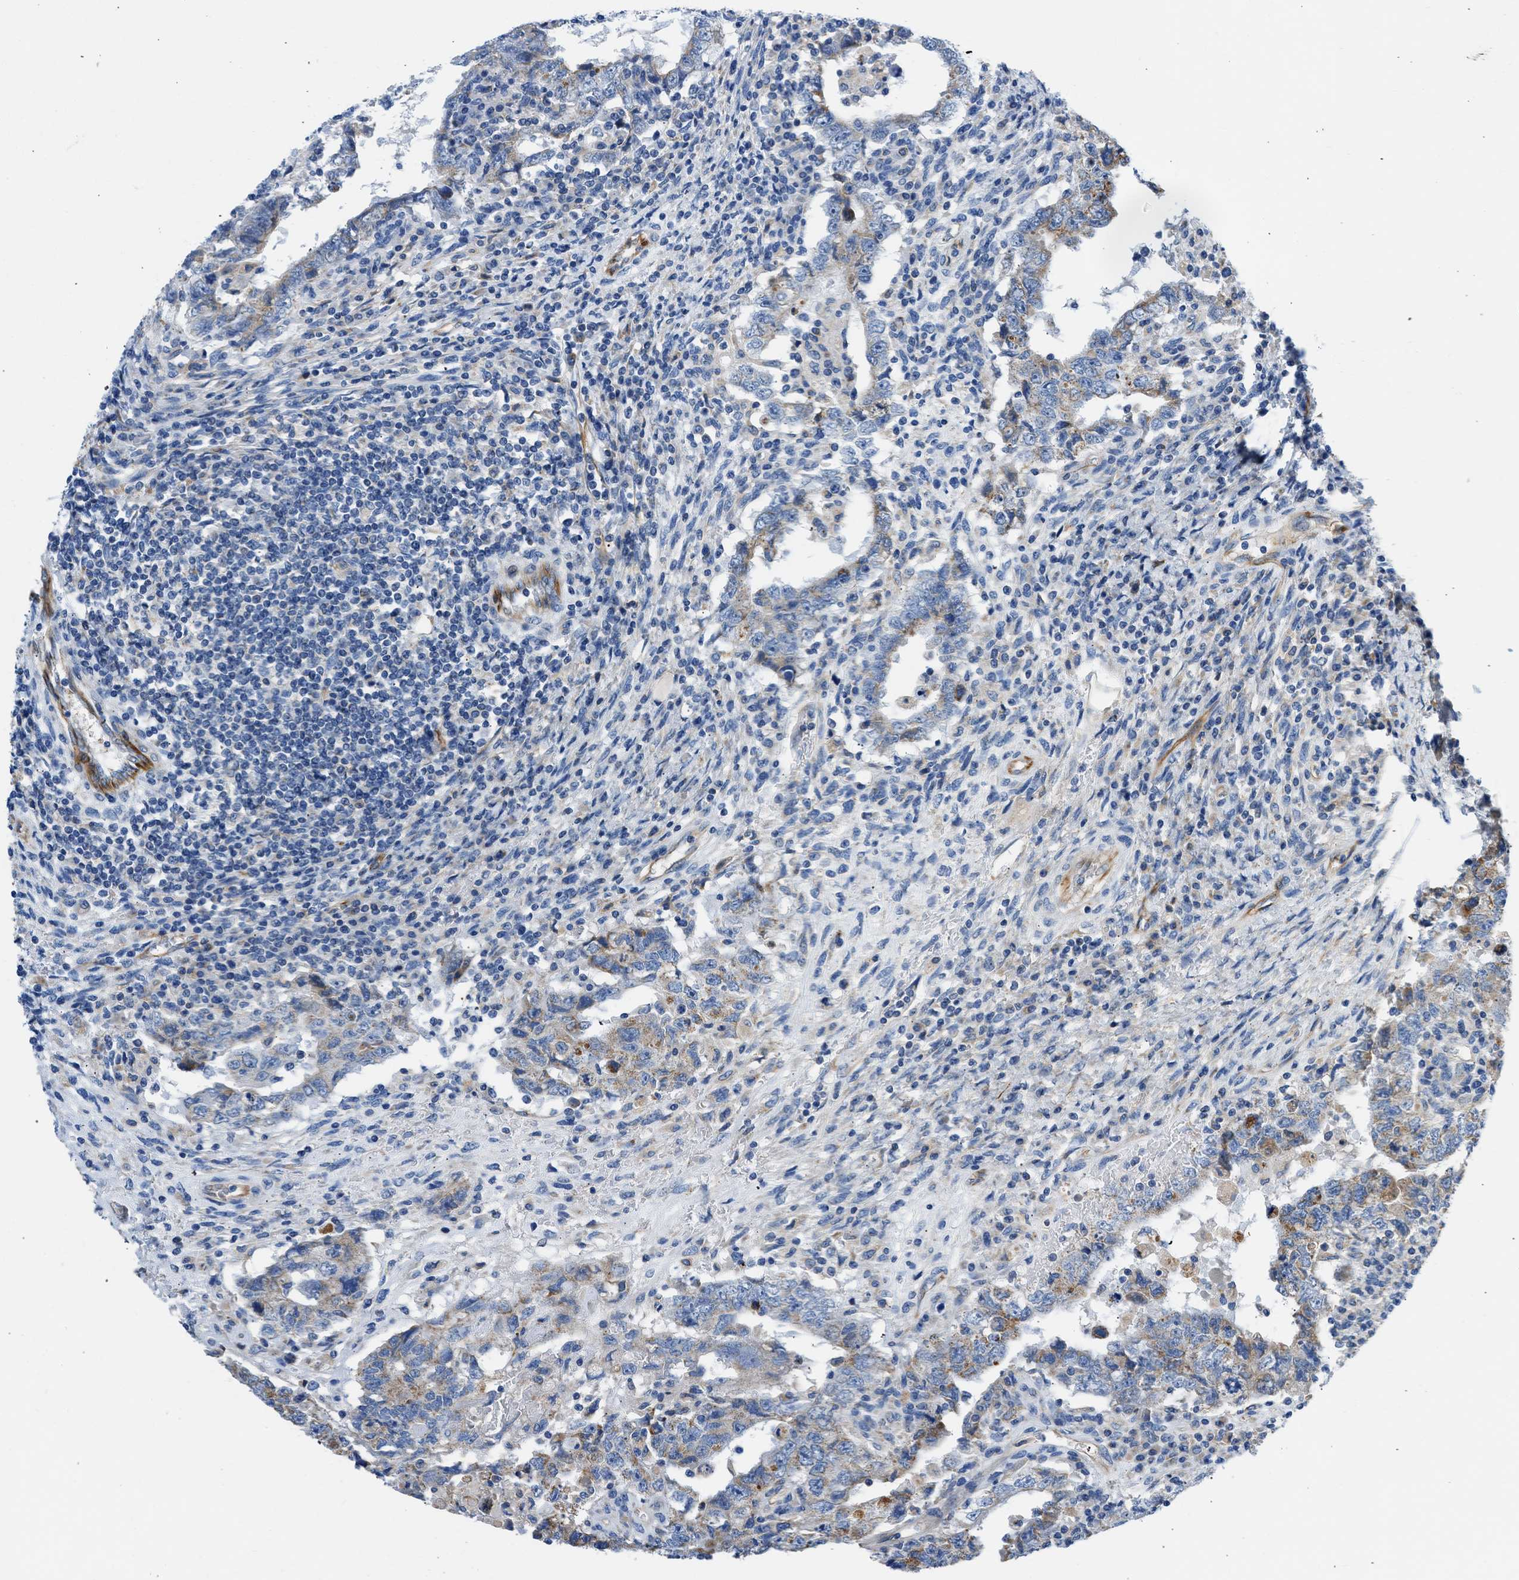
{"staining": {"intensity": "weak", "quantity": "25%-75%", "location": "cytoplasmic/membranous"}, "tissue": "testis cancer", "cell_type": "Tumor cells", "image_type": "cancer", "snomed": [{"axis": "morphology", "description": "Carcinoma, Embryonal, NOS"}, {"axis": "topography", "description": "Testis"}], "caption": "Human testis embryonal carcinoma stained with a brown dye exhibits weak cytoplasmic/membranous positive expression in approximately 25%-75% of tumor cells.", "gene": "ULK4", "patient": {"sex": "male", "age": 26}}